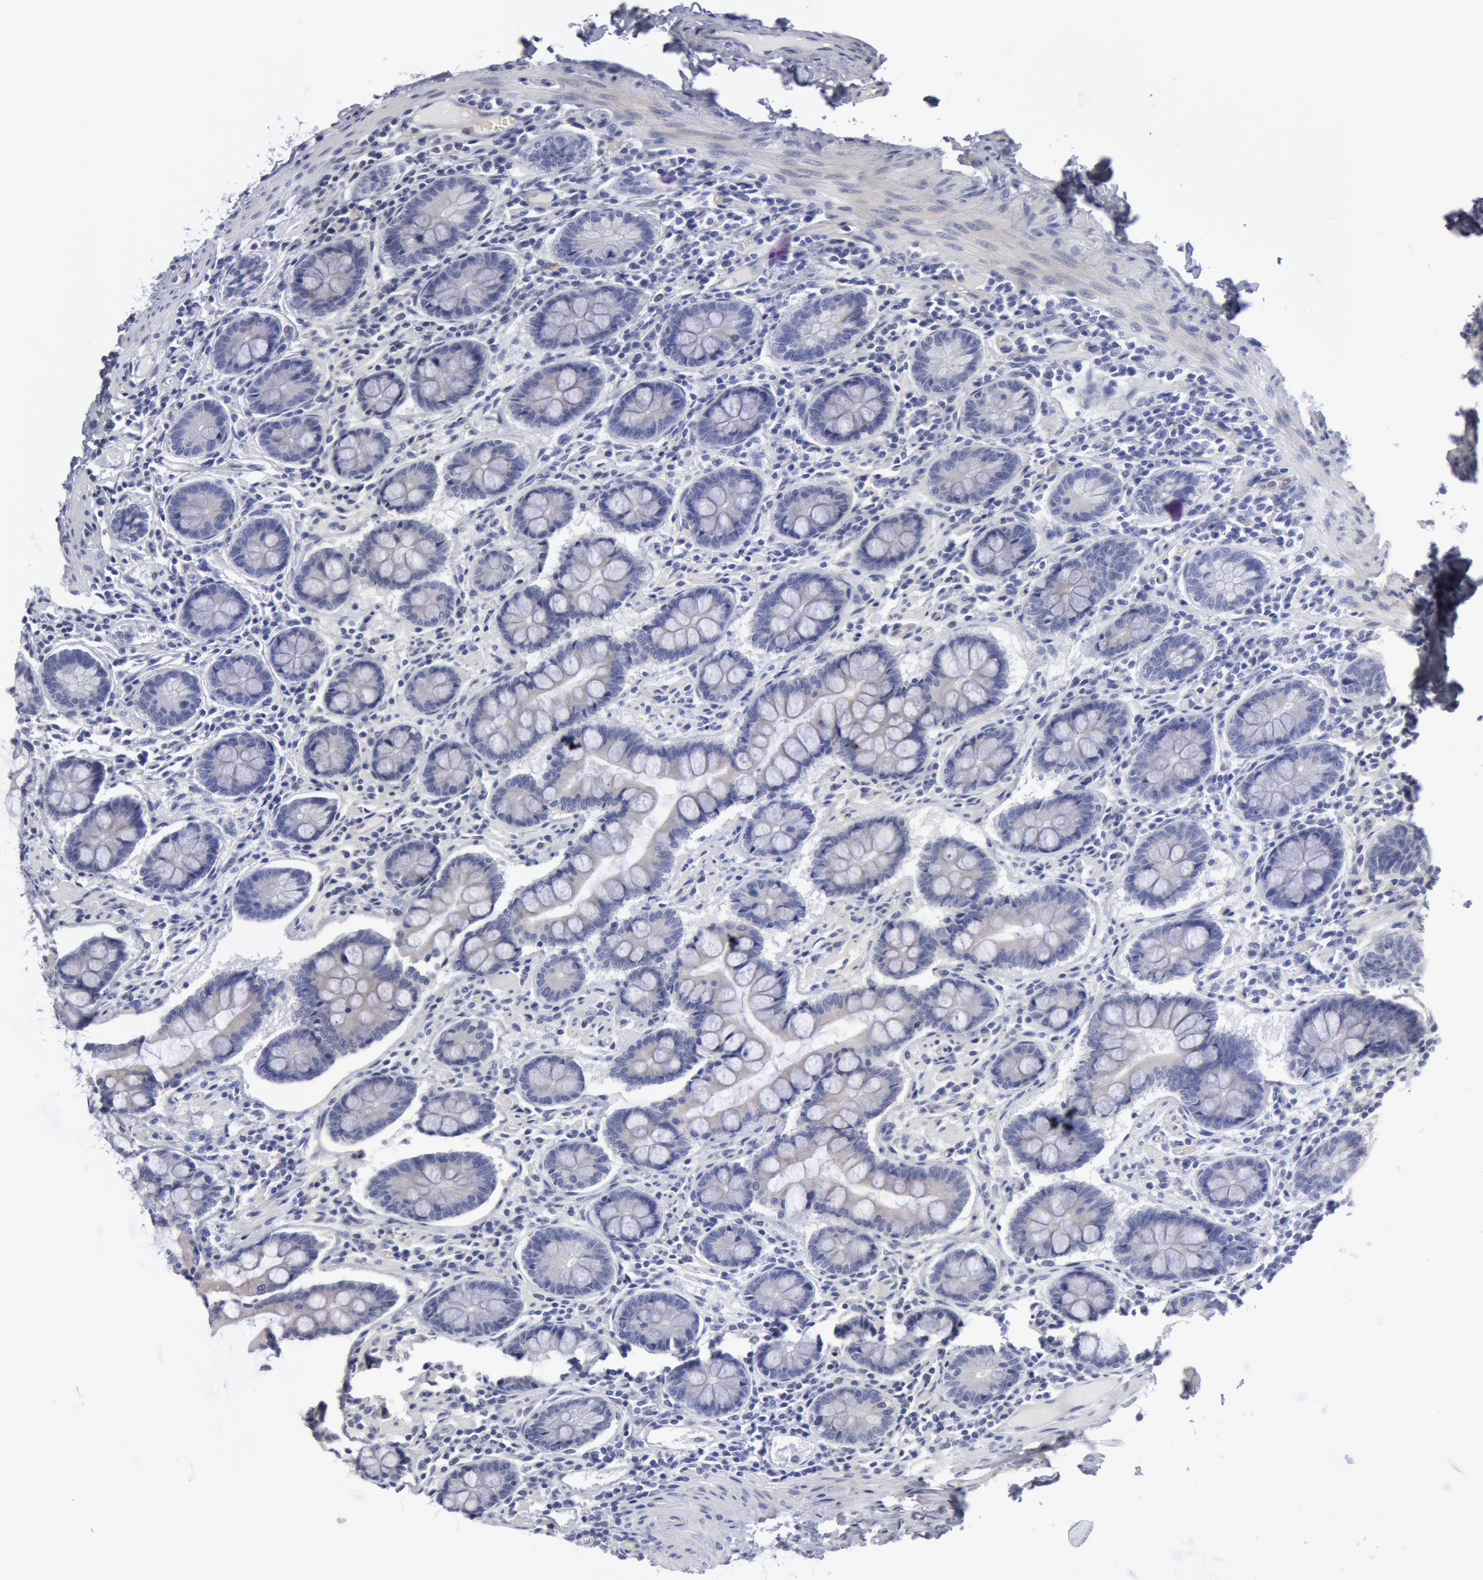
{"staining": {"intensity": "negative", "quantity": "none", "location": "none"}, "tissue": "small intestine", "cell_type": "Glandular cells", "image_type": "normal", "snomed": [{"axis": "morphology", "description": "Normal tissue, NOS"}, {"axis": "topography", "description": "Small intestine"}], "caption": "Histopathology image shows no significant protein staining in glandular cells of unremarkable small intestine.", "gene": "SMC1B", "patient": {"sex": "male", "age": 41}}